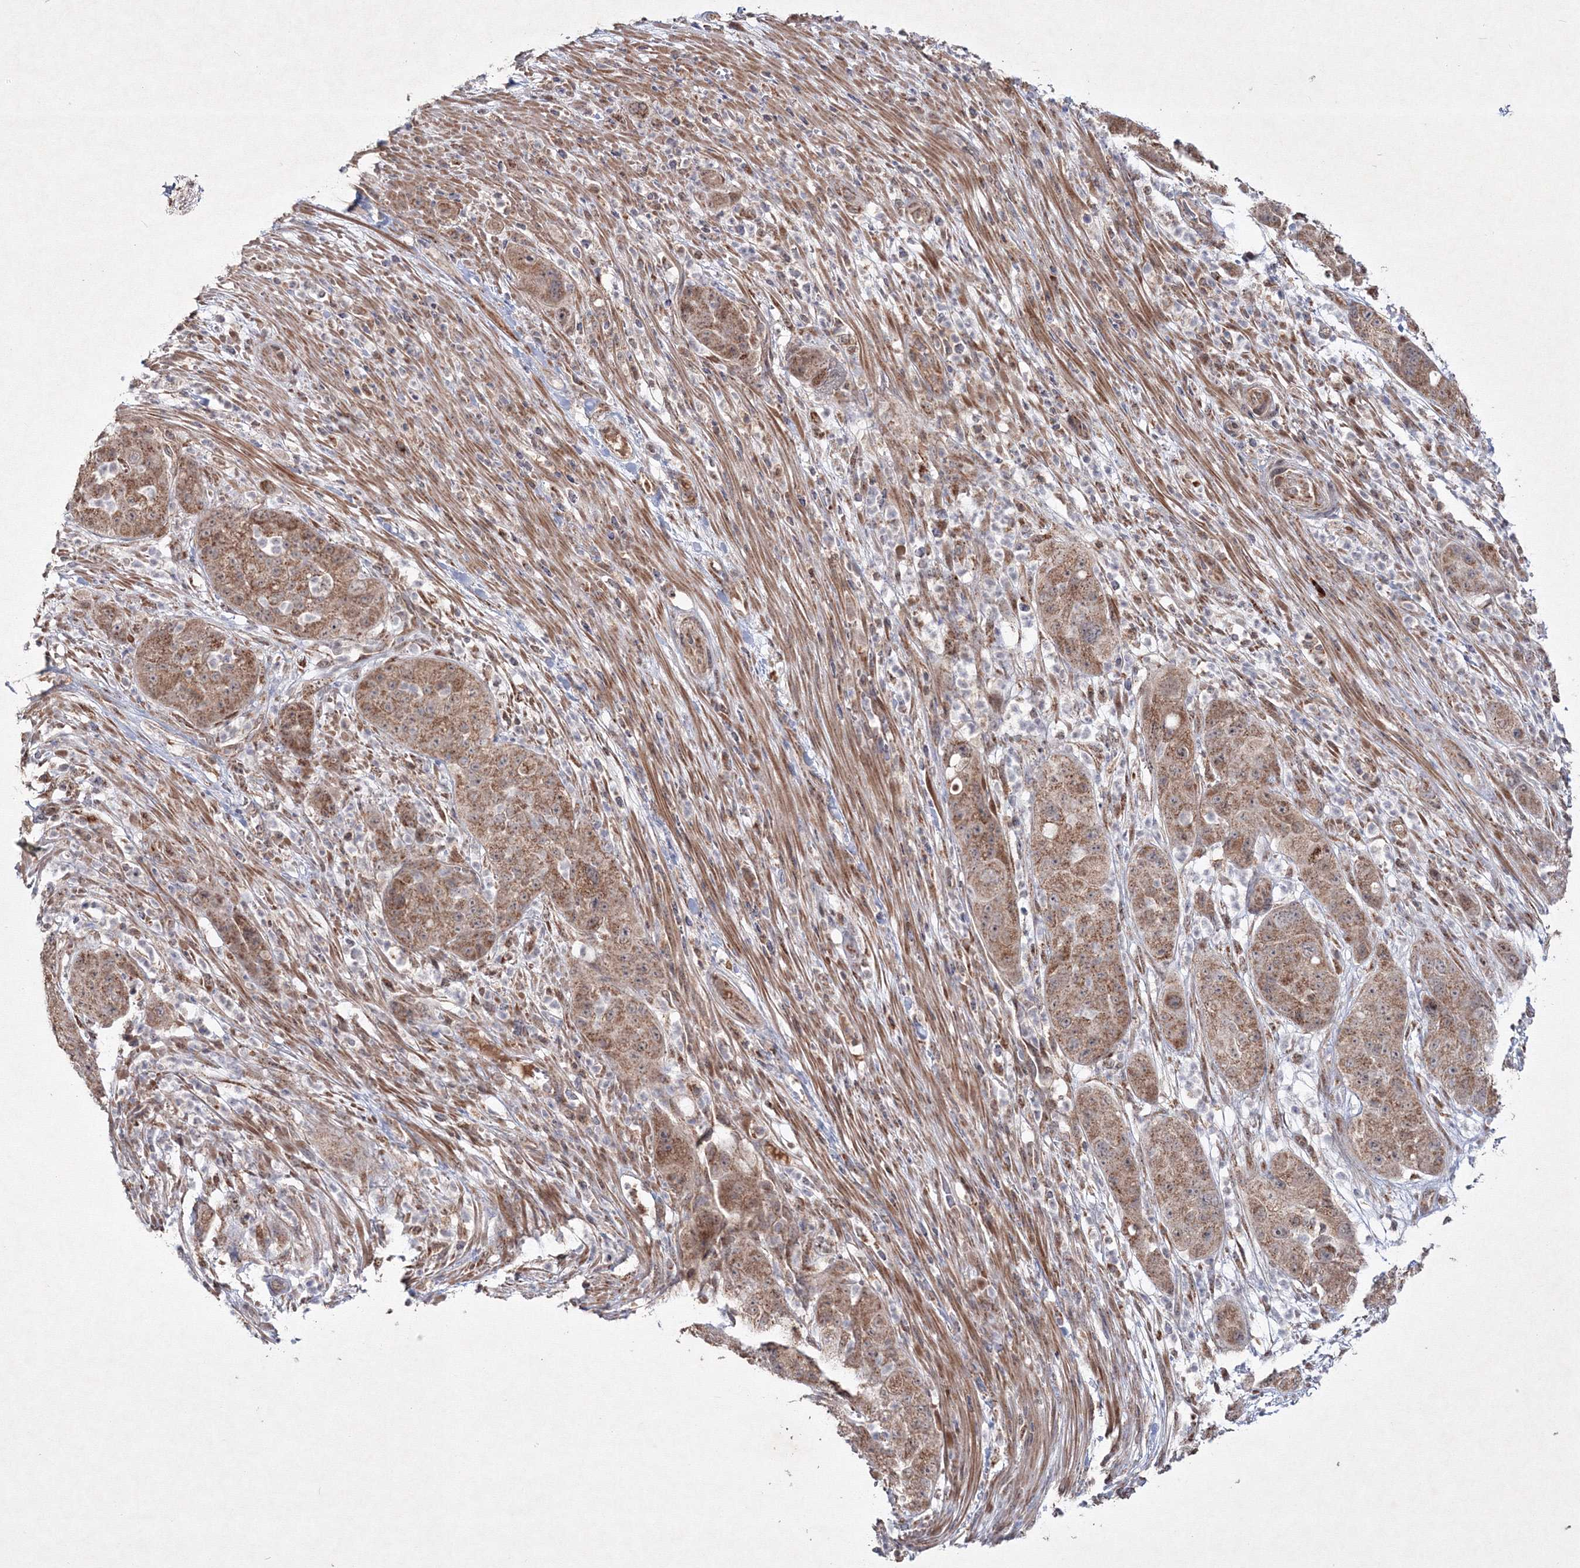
{"staining": {"intensity": "moderate", "quantity": ">75%", "location": "cytoplasmic/membranous"}, "tissue": "pancreatic cancer", "cell_type": "Tumor cells", "image_type": "cancer", "snomed": [{"axis": "morphology", "description": "Adenocarcinoma, NOS"}, {"axis": "topography", "description": "Pancreas"}], "caption": "The image reveals a brown stain indicating the presence of a protein in the cytoplasmic/membranous of tumor cells in pancreatic adenocarcinoma.", "gene": "PEX13", "patient": {"sex": "female", "age": 78}}